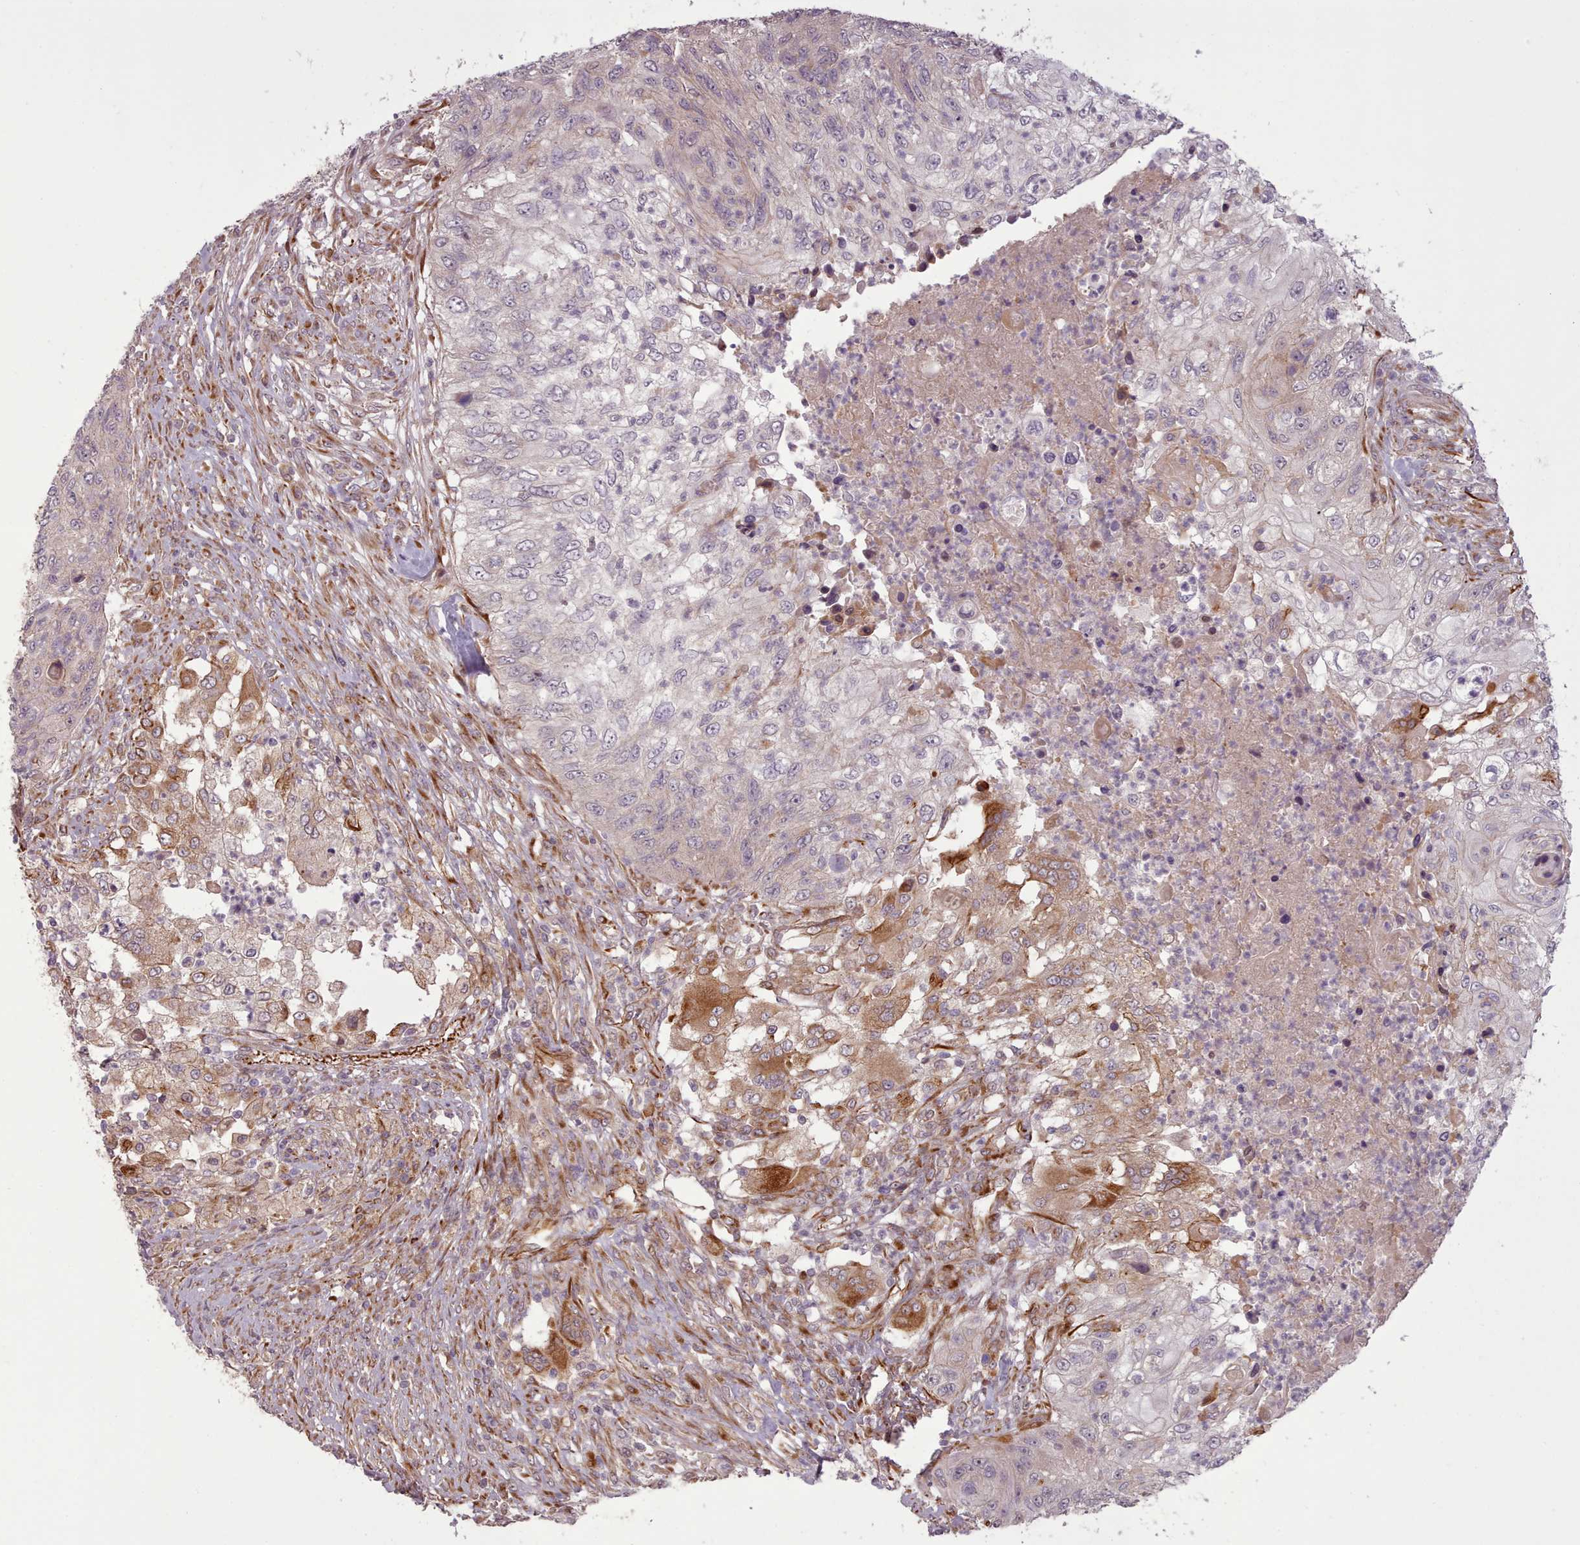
{"staining": {"intensity": "strong", "quantity": "<25%", "location": "cytoplasmic/membranous"}, "tissue": "urothelial cancer", "cell_type": "Tumor cells", "image_type": "cancer", "snomed": [{"axis": "morphology", "description": "Urothelial carcinoma, High grade"}, {"axis": "topography", "description": "Urinary bladder"}], "caption": "Tumor cells demonstrate strong cytoplasmic/membranous positivity in approximately <25% of cells in urothelial cancer. (DAB (3,3'-diaminobenzidine) = brown stain, brightfield microscopy at high magnification).", "gene": "GBGT1", "patient": {"sex": "female", "age": 60}}